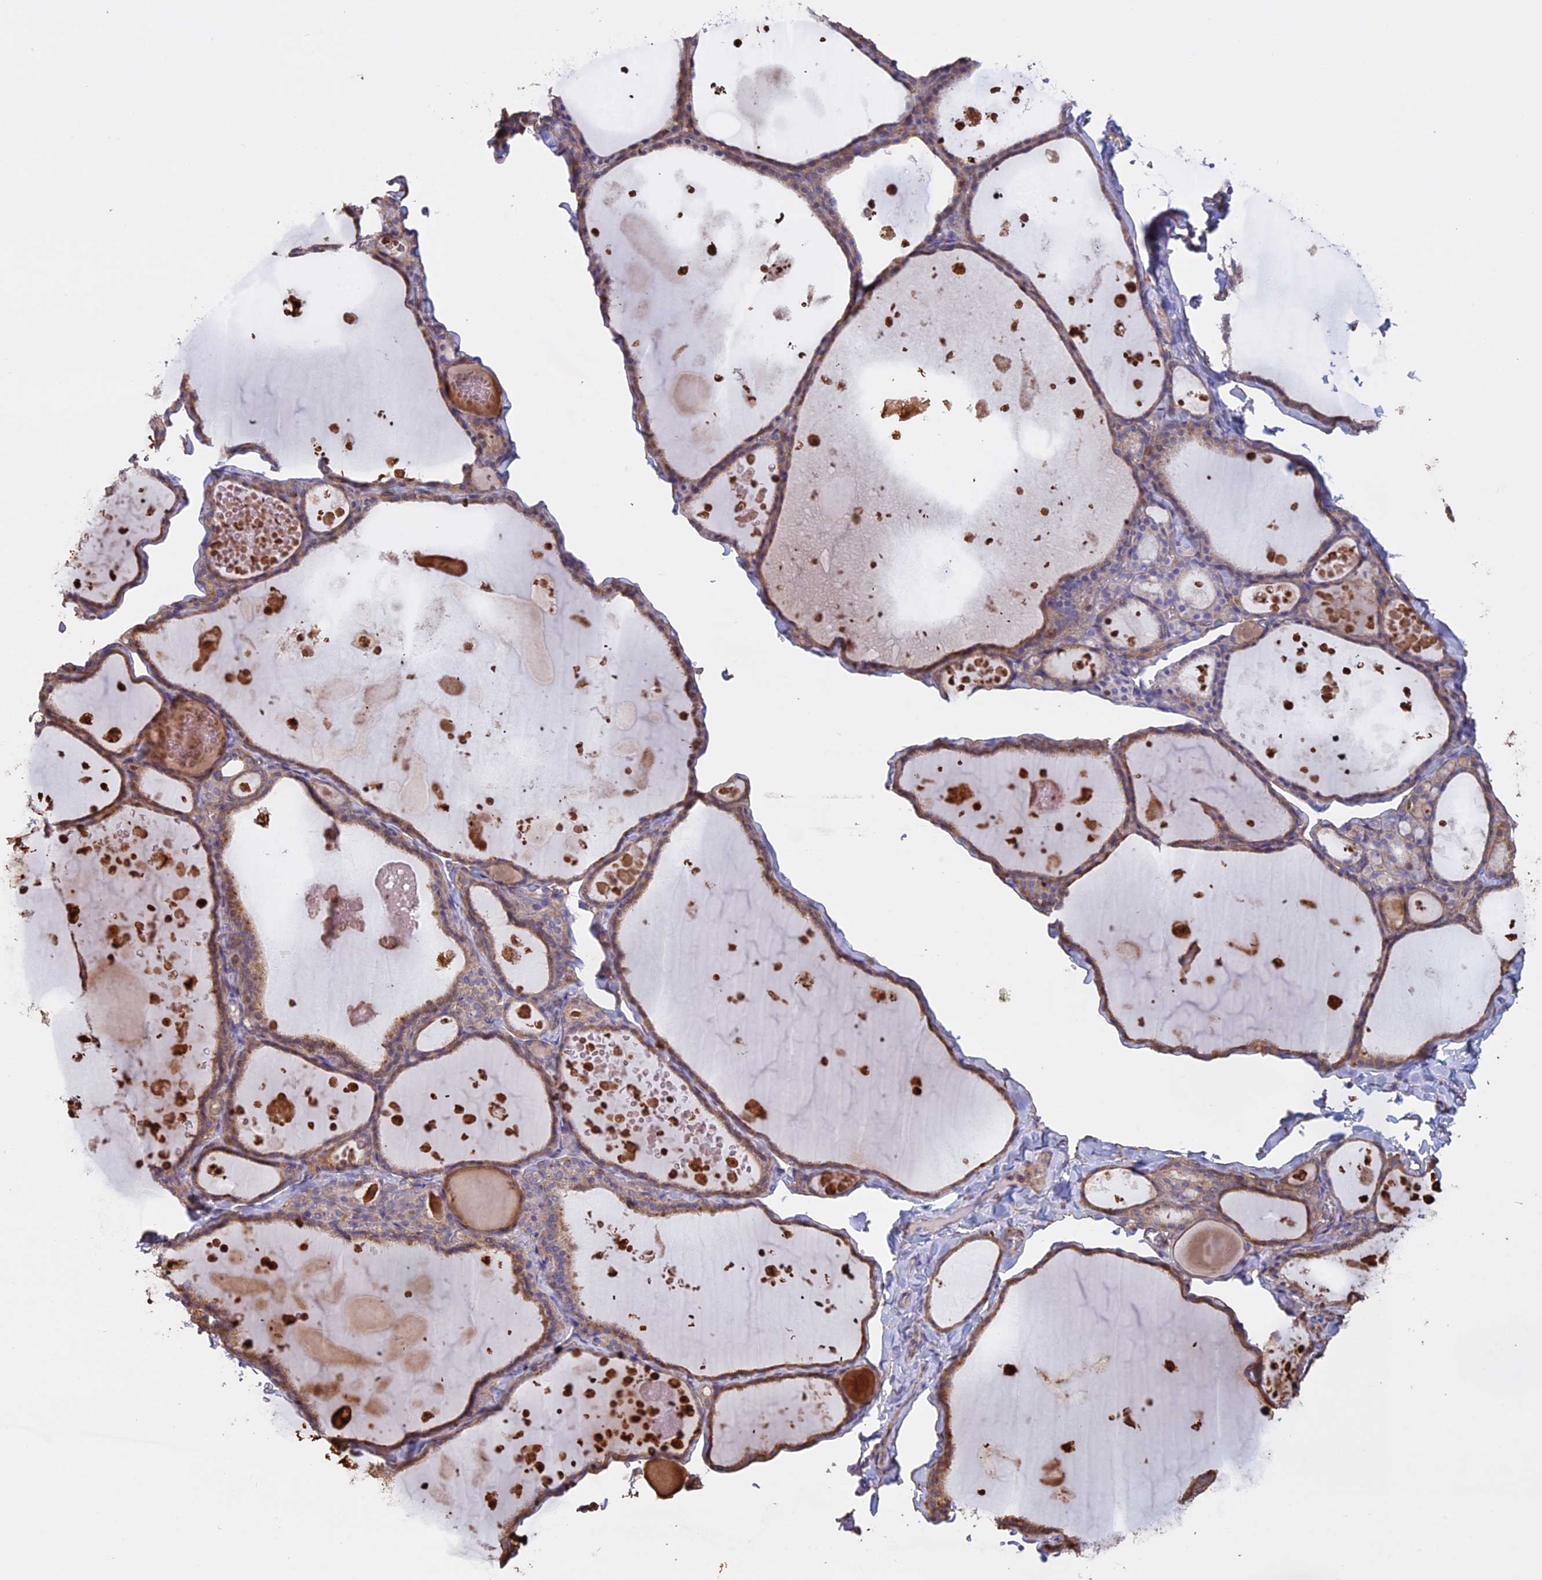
{"staining": {"intensity": "weak", "quantity": ">75%", "location": "cytoplasmic/membranous"}, "tissue": "thyroid gland", "cell_type": "Glandular cells", "image_type": "normal", "snomed": [{"axis": "morphology", "description": "Normal tissue, NOS"}, {"axis": "topography", "description": "Thyroid gland"}], "caption": "Weak cytoplasmic/membranous expression for a protein is appreciated in approximately >75% of glandular cells of normal thyroid gland using IHC.", "gene": "CCDC148", "patient": {"sex": "male", "age": 56}}